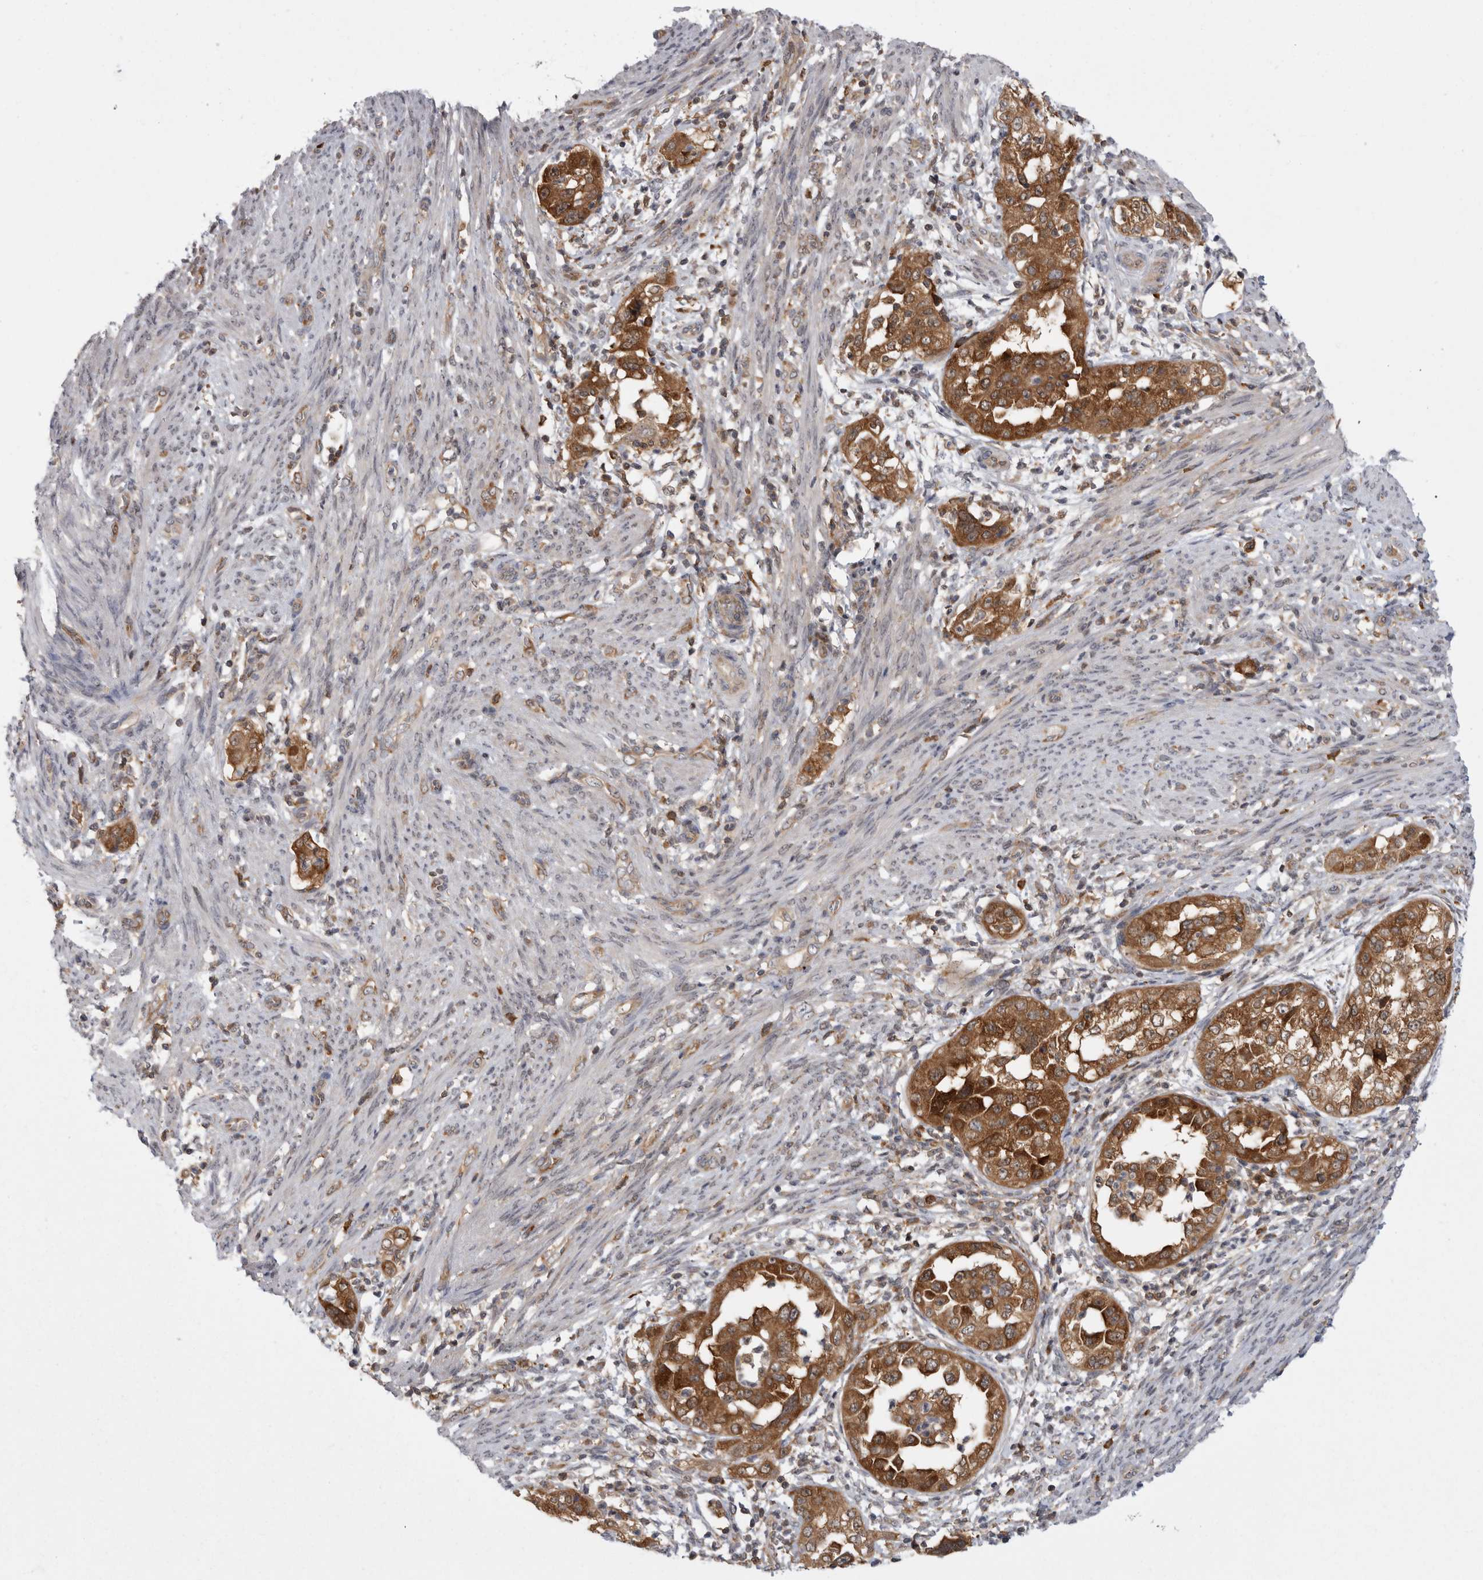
{"staining": {"intensity": "moderate", "quantity": ">75%", "location": "cytoplasmic/membranous"}, "tissue": "endometrial cancer", "cell_type": "Tumor cells", "image_type": "cancer", "snomed": [{"axis": "morphology", "description": "Adenocarcinoma, NOS"}, {"axis": "topography", "description": "Endometrium"}], "caption": "This is a photomicrograph of immunohistochemistry (IHC) staining of adenocarcinoma (endometrial), which shows moderate expression in the cytoplasmic/membranous of tumor cells.", "gene": "CACYBP", "patient": {"sex": "female", "age": 85}}